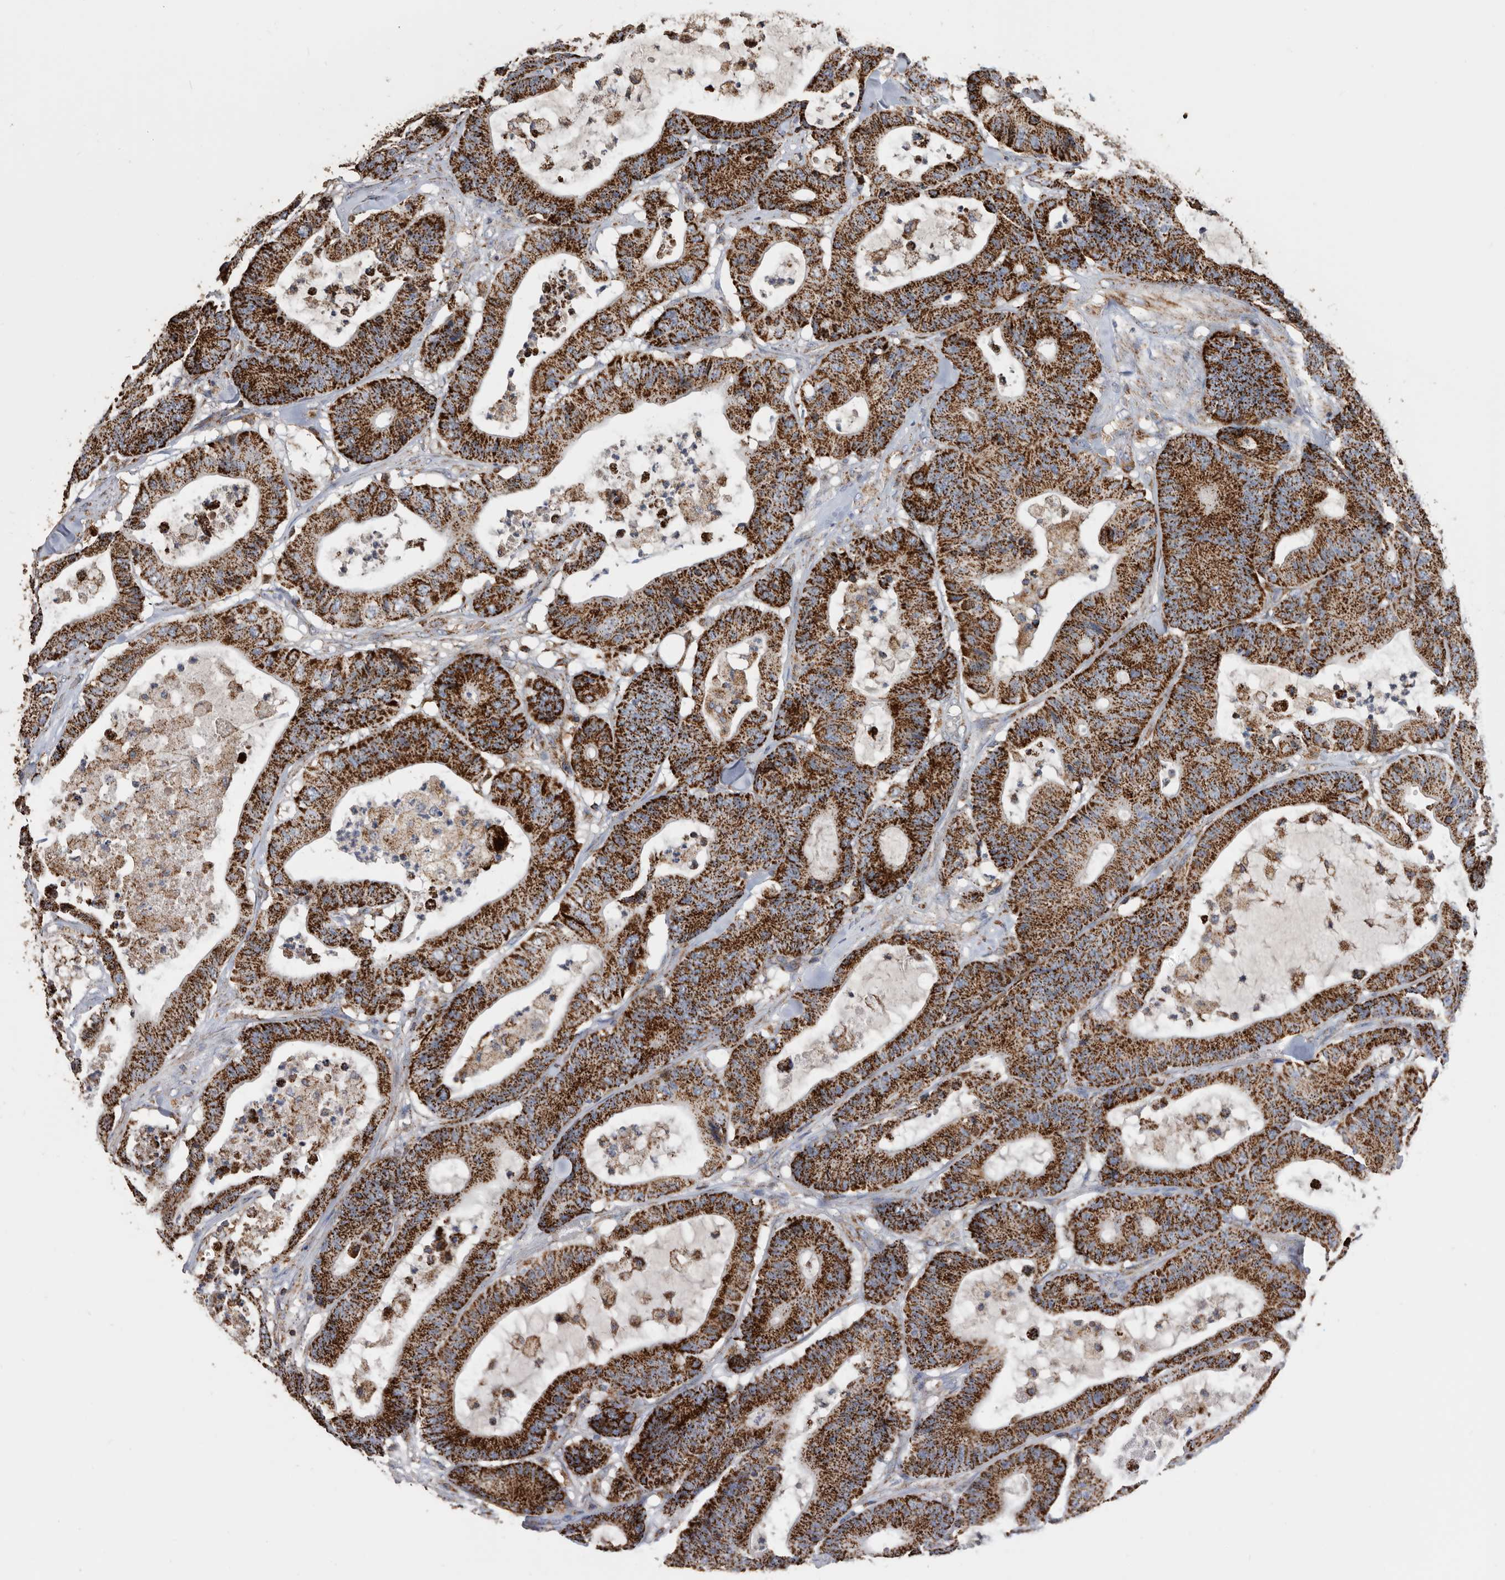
{"staining": {"intensity": "strong", "quantity": ">75%", "location": "cytoplasmic/membranous"}, "tissue": "colorectal cancer", "cell_type": "Tumor cells", "image_type": "cancer", "snomed": [{"axis": "morphology", "description": "Adenocarcinoma, NOS"}, {"axis": "topography", "description": "Colon"}], "caption": "IHC photomicrograph of adenocarcinoma (colorectal) stained for a protein (brown), which demonstrates high levels of strong cytoplasmic/membranous positivity in approximately >75% of tumor cells.", "gene": "WFDC1", "patient": {"sex": "female", "age": 84}}